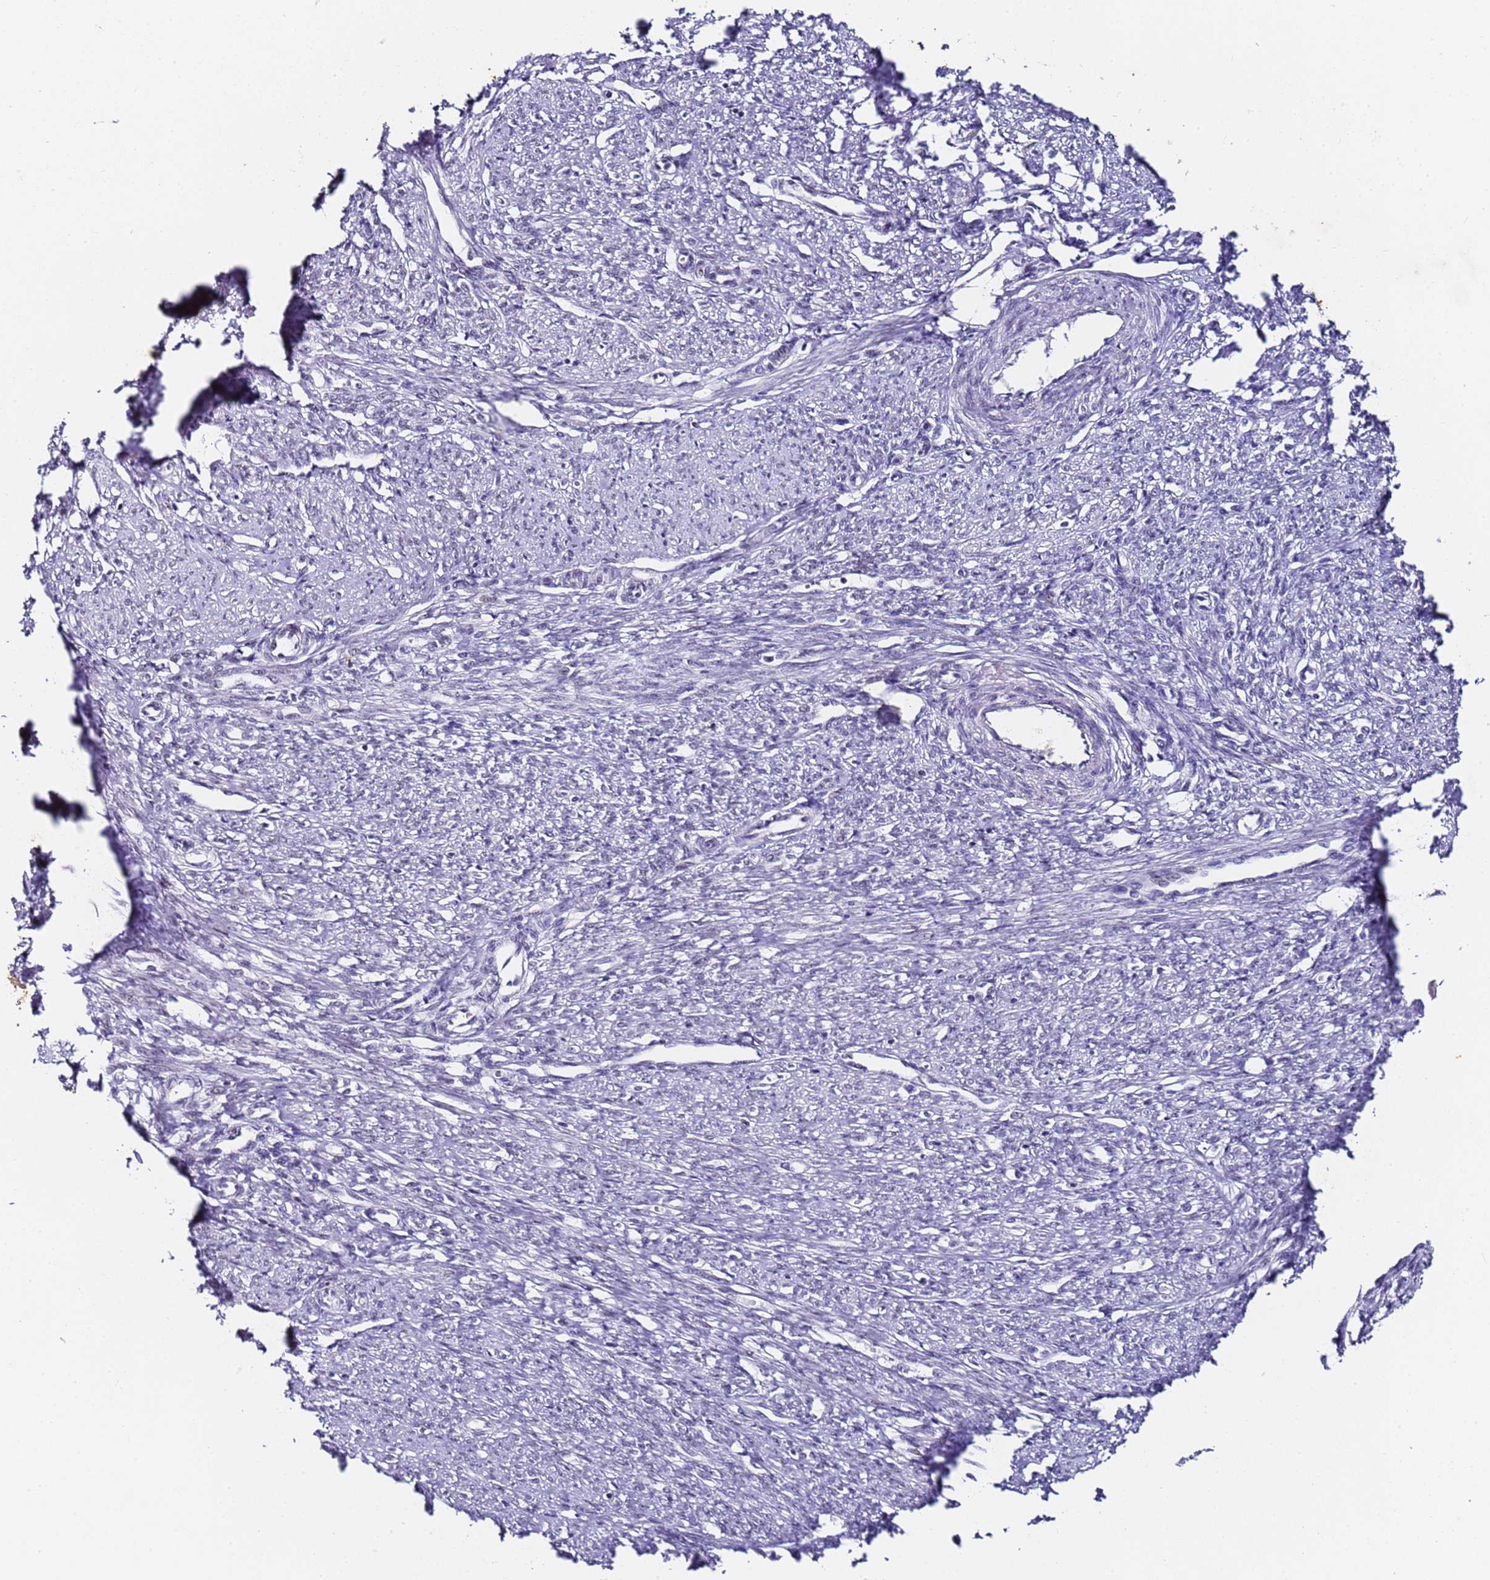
{"staining": {"intensity": "negative", "quantity": "none", "location": "none"}, "tissue": "smooth muscle", "cell_type": "Smooth muscle cells", "image_type": "normal", "snomed": [{"axis": "morphology", "description": "Normal tissue, NOS"}, {"axis": "topography", "description": "Smooth muscle"}, {"axis": "topography", "description": "Uterus"}], "caption": "The micrograph shows no staining of smooth muscle cells in unremarkable smooth muscle.", "gene": "FNBP4", "patient": {"sex": "female", "age": 59}}